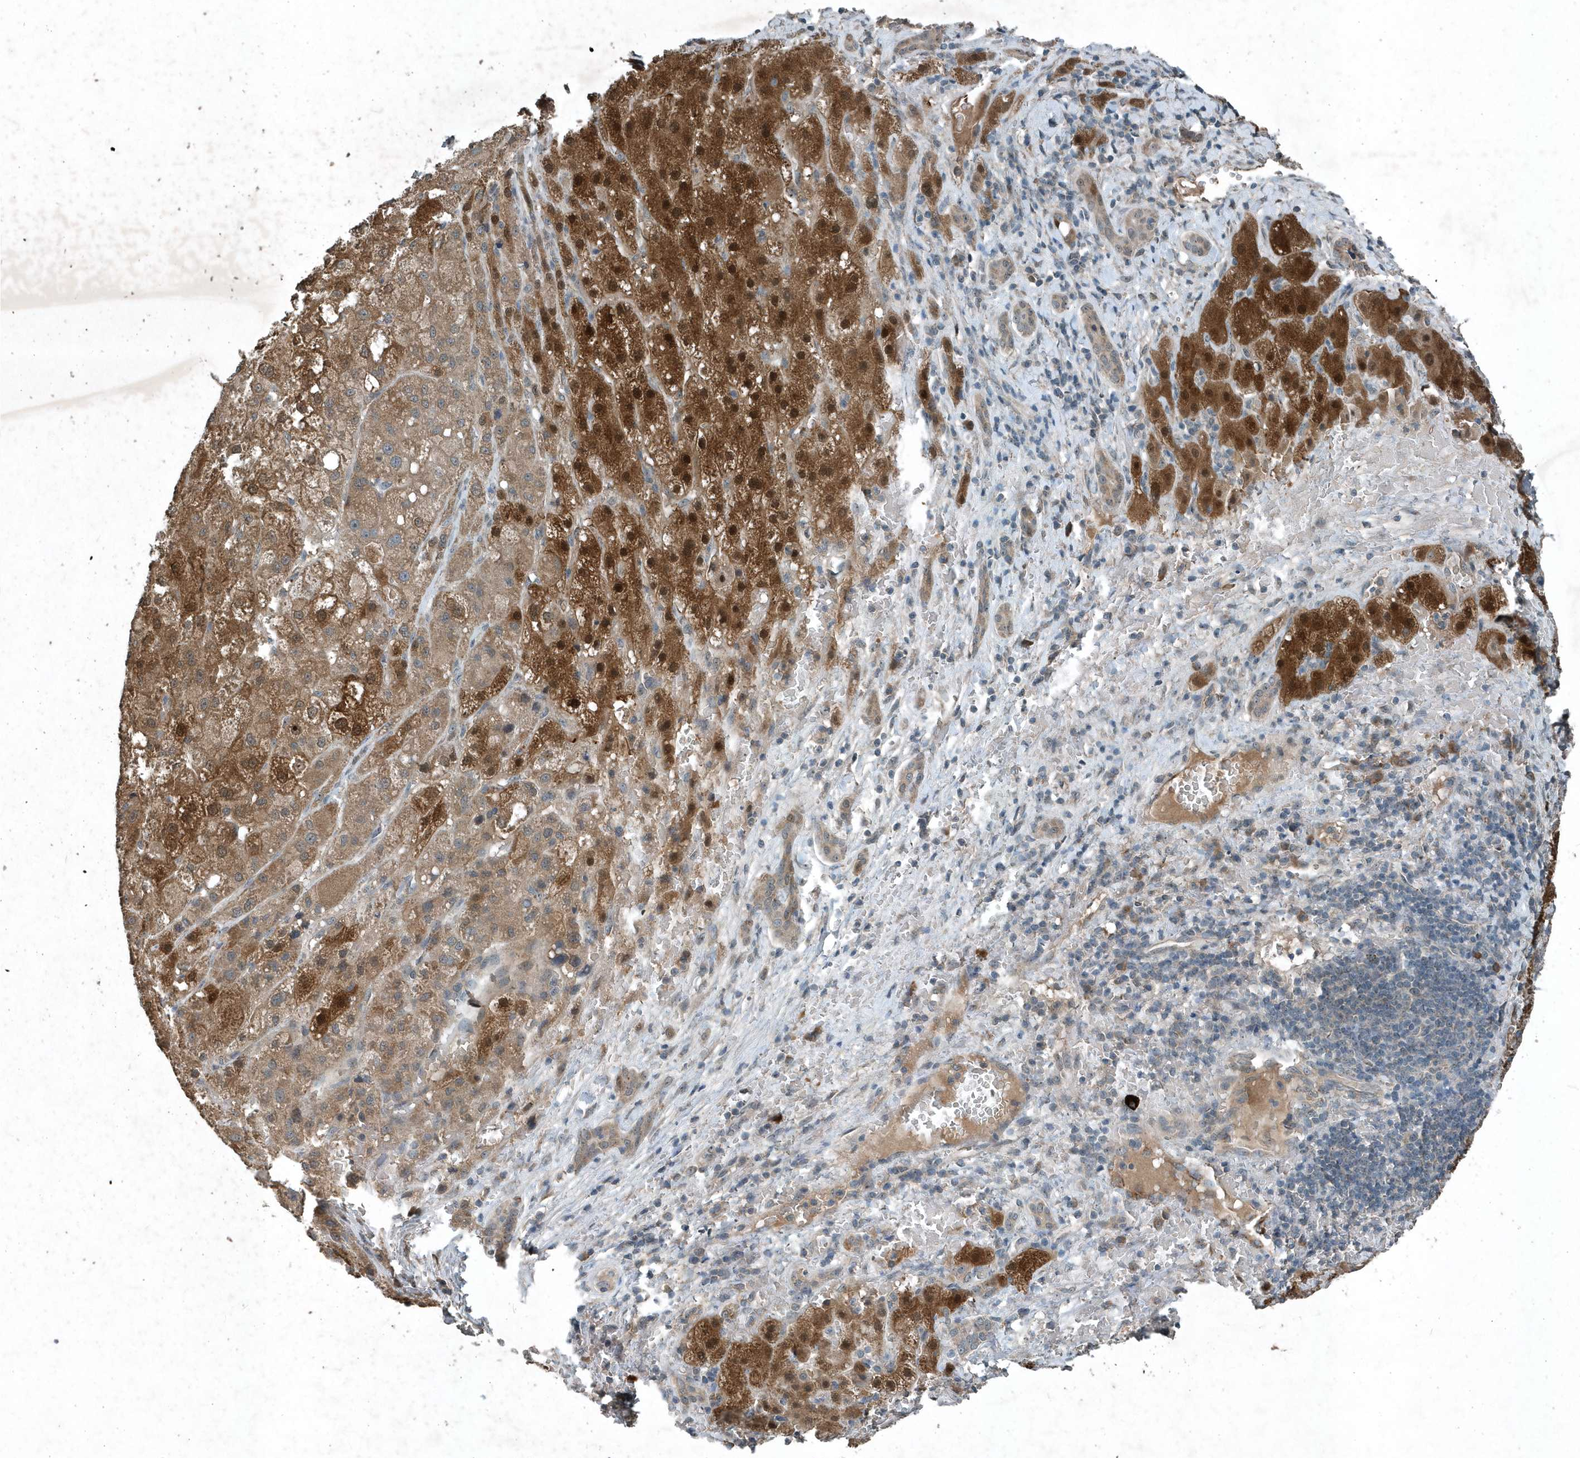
{"staining": {"intensity": "moderate", "quantity": ">75%", "location": "cytoplasmic/membranous"}, "tissue": "liver cancer", "cell_type": "Tumor cells", "image_type": "cancer", "snomed": [{"axis": "morphology", "description": "Carcinoma, Hepatocellular, NOS"}, {"axis": "topography", "description": "Liver"}], "caption": "Liver cancer (hepatocellular carcinoma) stained for a protein (brown) exhibits moderate cytoplasmic/membranous positive staining in approximately >75% of tumor cells.", "gene": "SCFD2", "patient": {"sex": "male", "age": 57}}